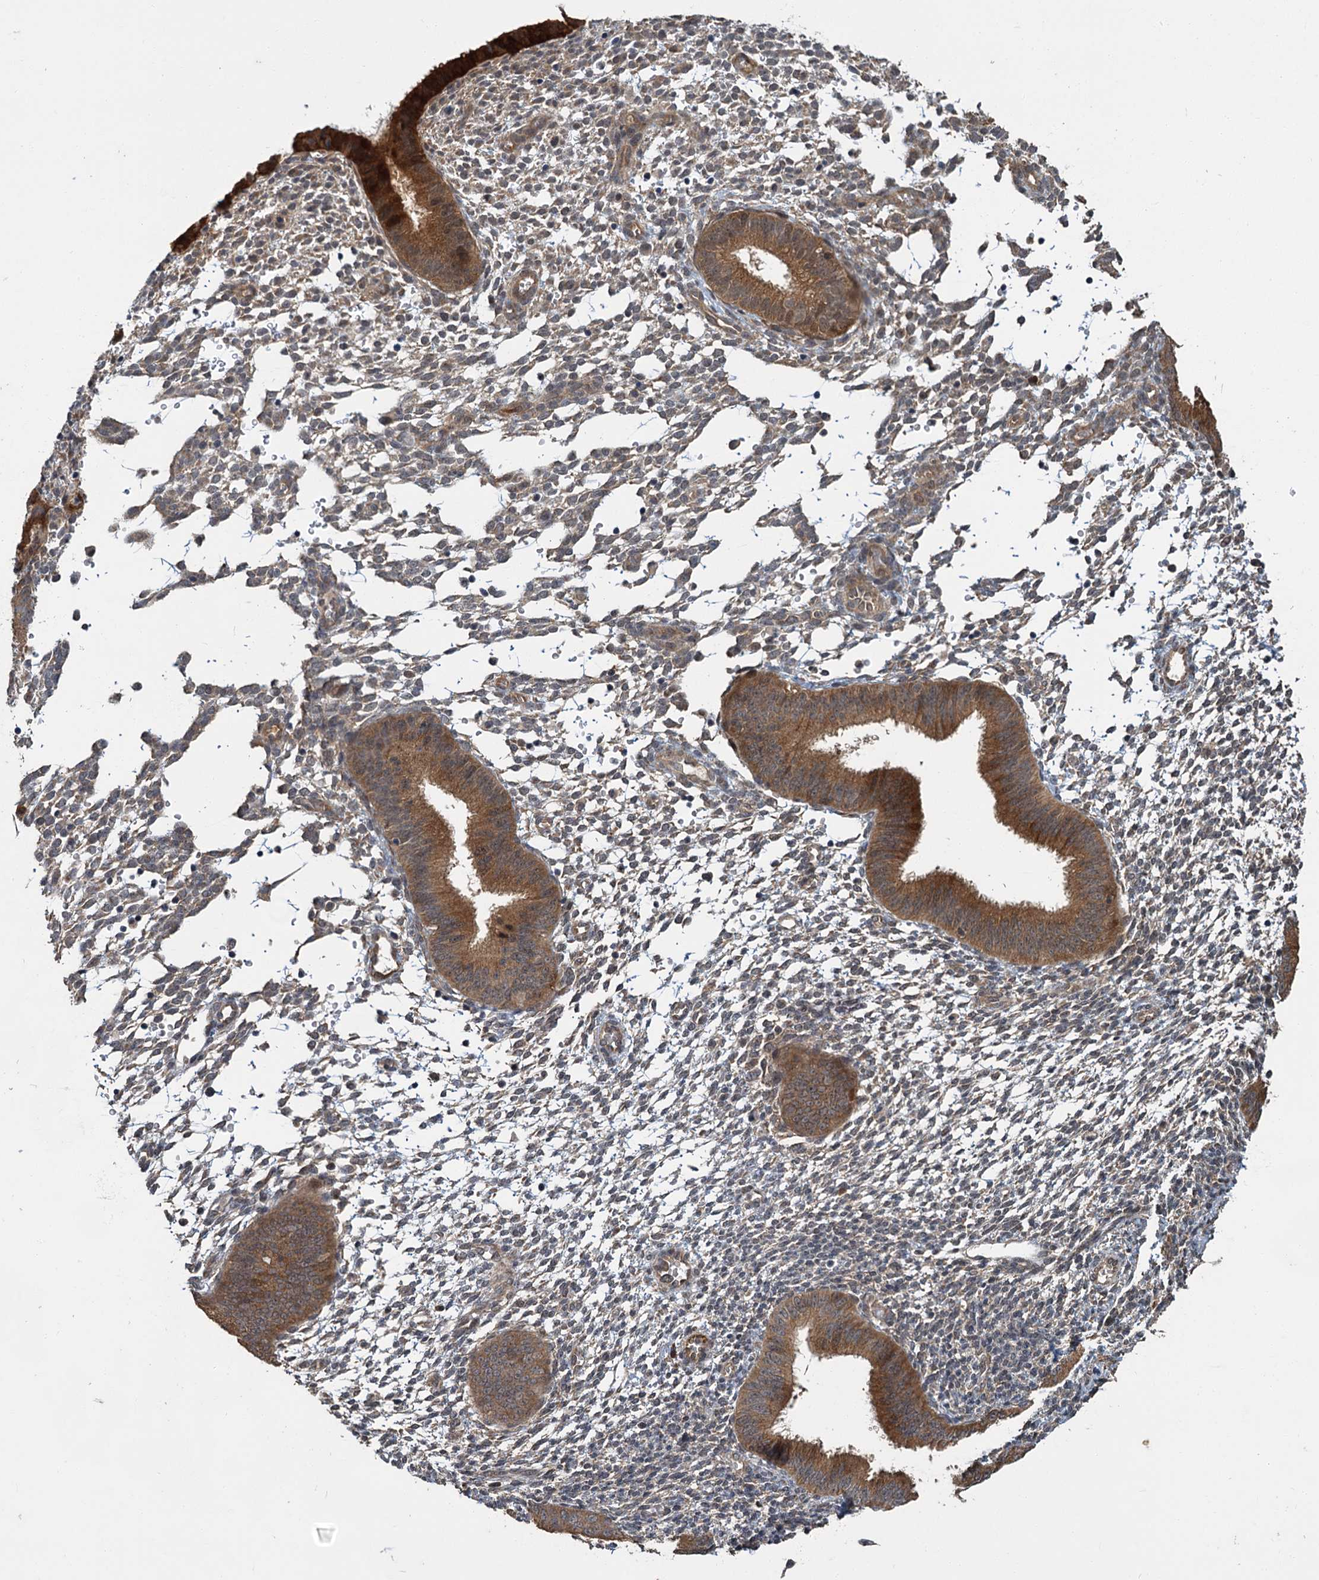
{"staining": {"intensity": "moderate", "quantity": "<25%", "location": "cytoplasmic/membranous"}, "tissue": "endometrium", "cell_type": "Cells in endometrial stroma", "image_type": "normal", "snomed": [{"axis": "morphology", "description": "Normal tissue, NOS"}, {"axis": "topography", "description": "Uterus"}, {"axis": "topography", "description": "Endometrium"}], "caption": "The immunohistochemical stain labels moderate cytoplasmic/membranous staining in cells in endometrial stroma of unremarkable endometrium.", "gene": "KANSL2", "patient": {"sex": "female", "age": 48}}